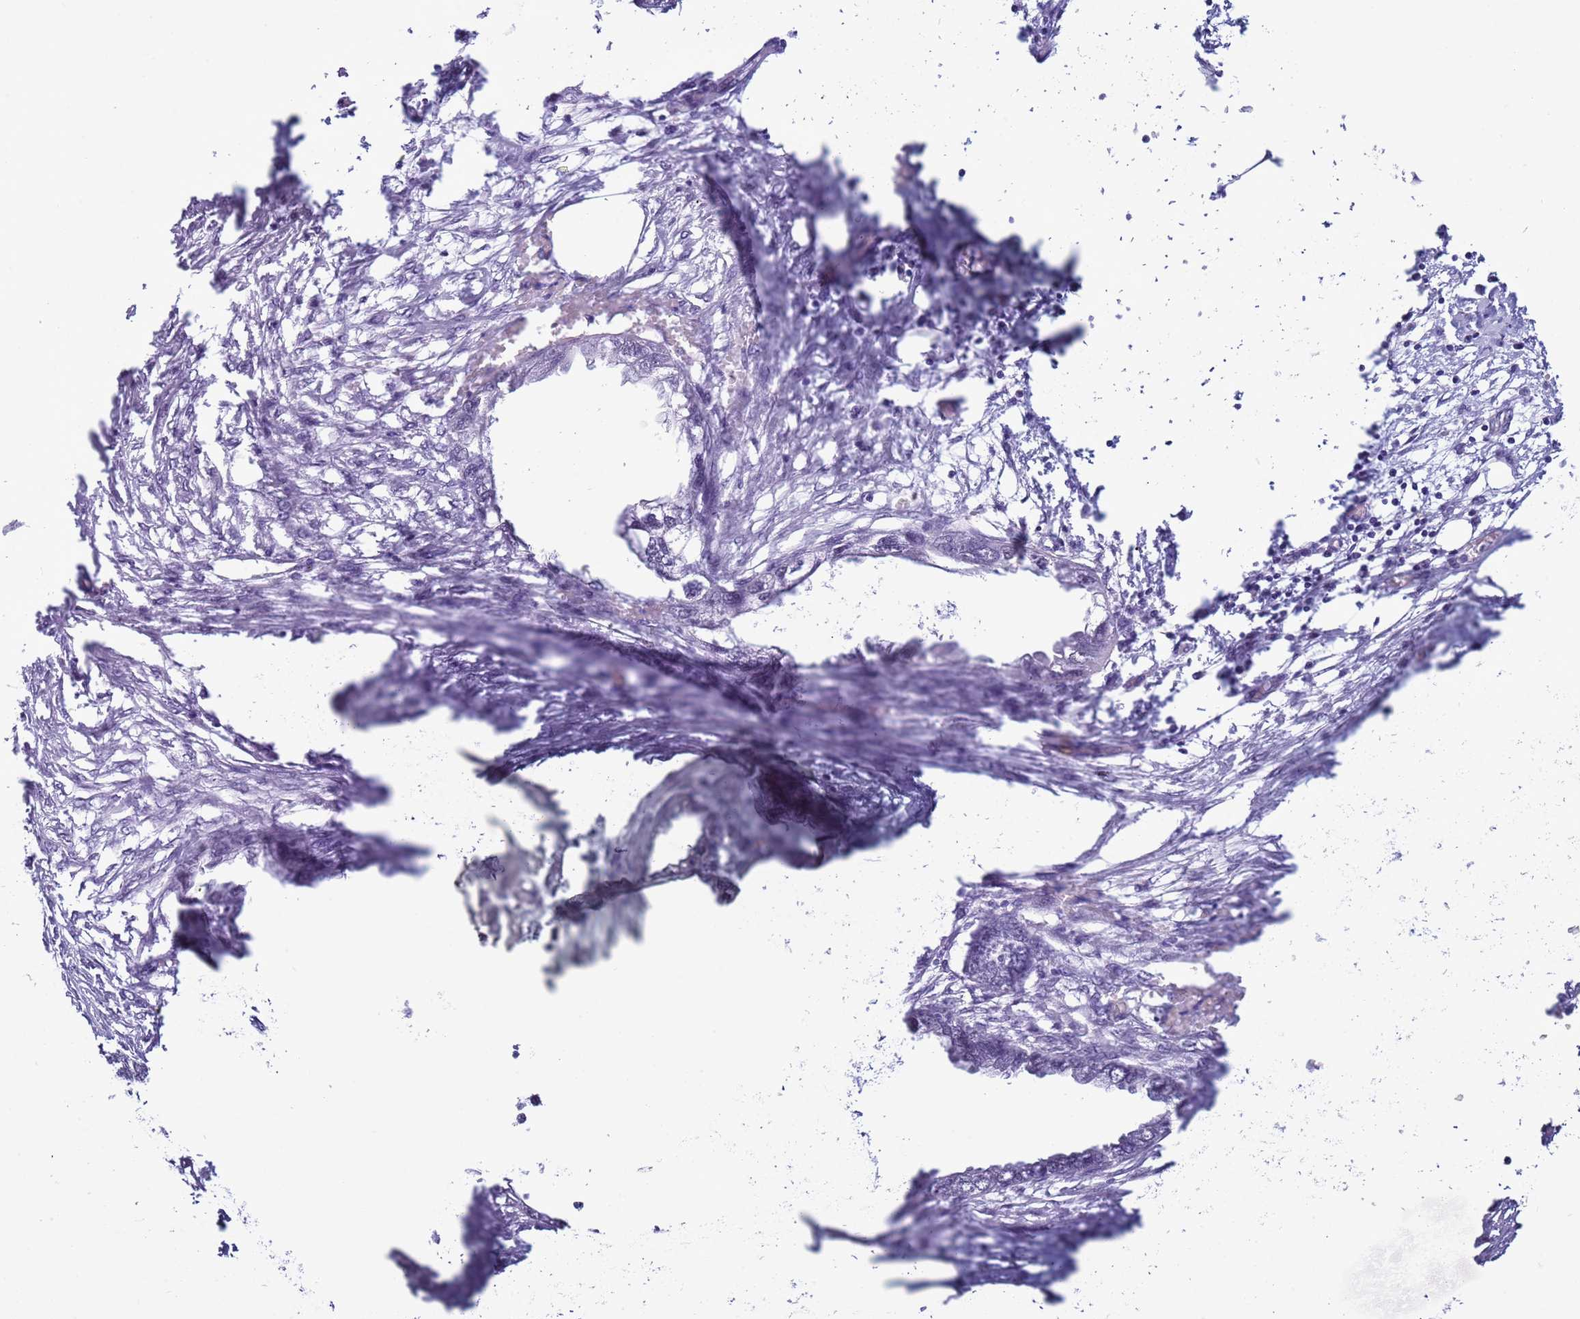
{"staining": {"intensity": "negative", "quantity": "none", "location": "none"}, "tissue": "endometrial cancer", "cell_type": "Tumor cells", "image_type": "cancer", "snomed": [{"axis": "morphology", "description": "Adenocarcinoma, NOS"}, {"axis": "morphology", "description": "Adenocarcinoma, metastatic, NOS"}, {"axis": "topography", "description": "Adipose tissue"}, {"axis": "topography", "description": "Endometrium"}], "caption": "Tumor cells show no significant expression in adenocarcinoma (endometrial).", "gene": "DHX15", "patient": {"sex": "female", "age": 67}}